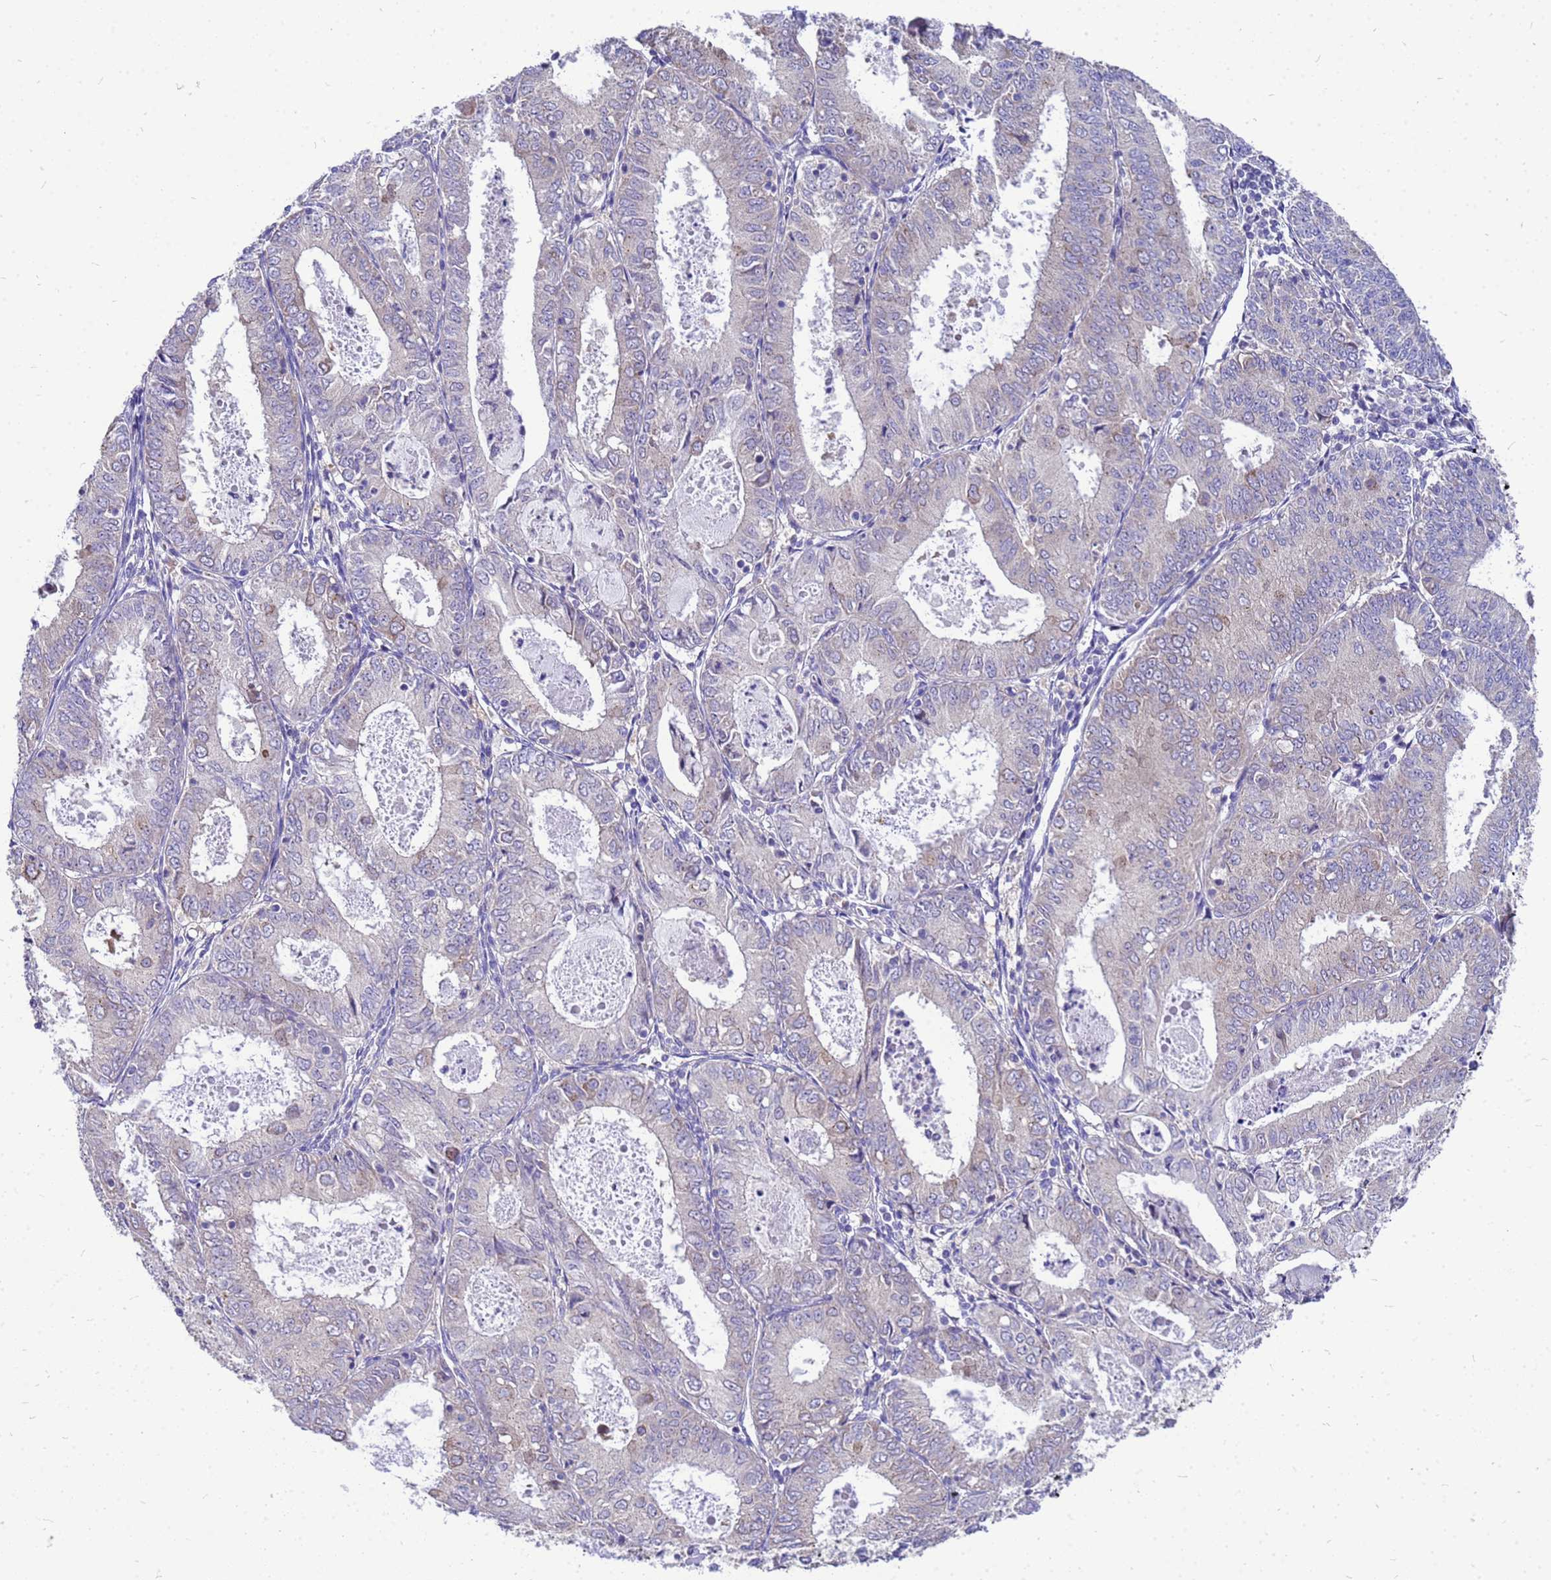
{"staining": {"intensity": "negative", "quantity": "none", "location": "none"}, "tissue": "endometrial cancer", "cell_type": "Tumor cells", "image_type": "cancer", "snomed": [{"axis": "morphology", "description": "Adenocarcinoma, NOS"}, {"axis": "topography", "description": "Endometrium"}], "caption": "Protein analysis of endometrial cancer reveals no significant staining in tumor cells.", "gene": "POP7", "patient": {"sex": "female", "age": 57}}